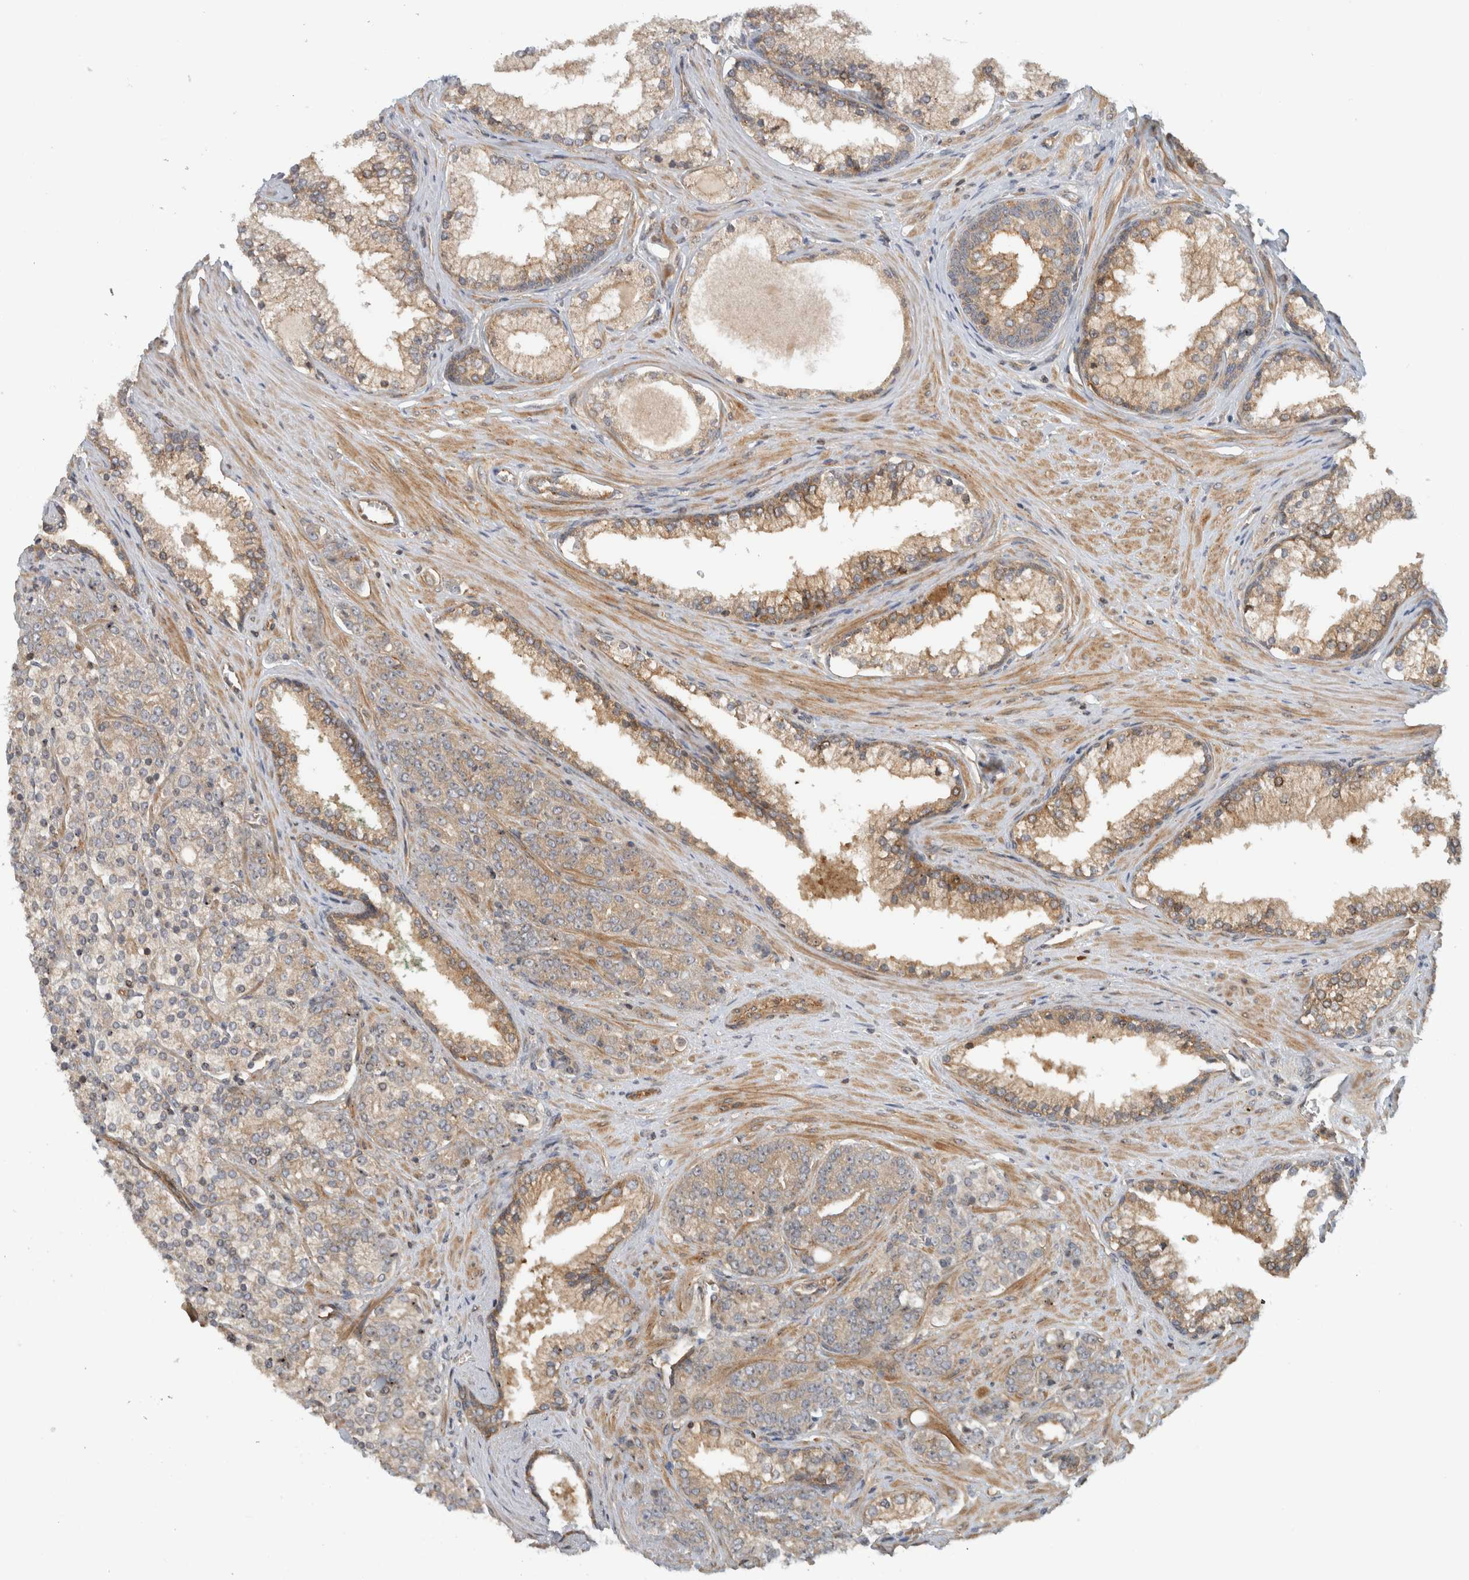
{"staining": {"intensity": "weak", "quantity": "<25%", "location": "cytoplasmic/membranous"}, "tissue": "prostate cancer", "cell_type": "Tumor cells", "image_type": "cancer", "snomed": [{"axis": "morphology", "description": "Adenocarcinoma, High grade"}, {"axis": "topography", "description": "Prostate"}], "caption": "The photomicrograph reveals no significant staining in tumor cells of adenocarcinoma (high-grade) (prostate).", "gene": "WASF2", "patient": {"sex": "male", "age": 71}}